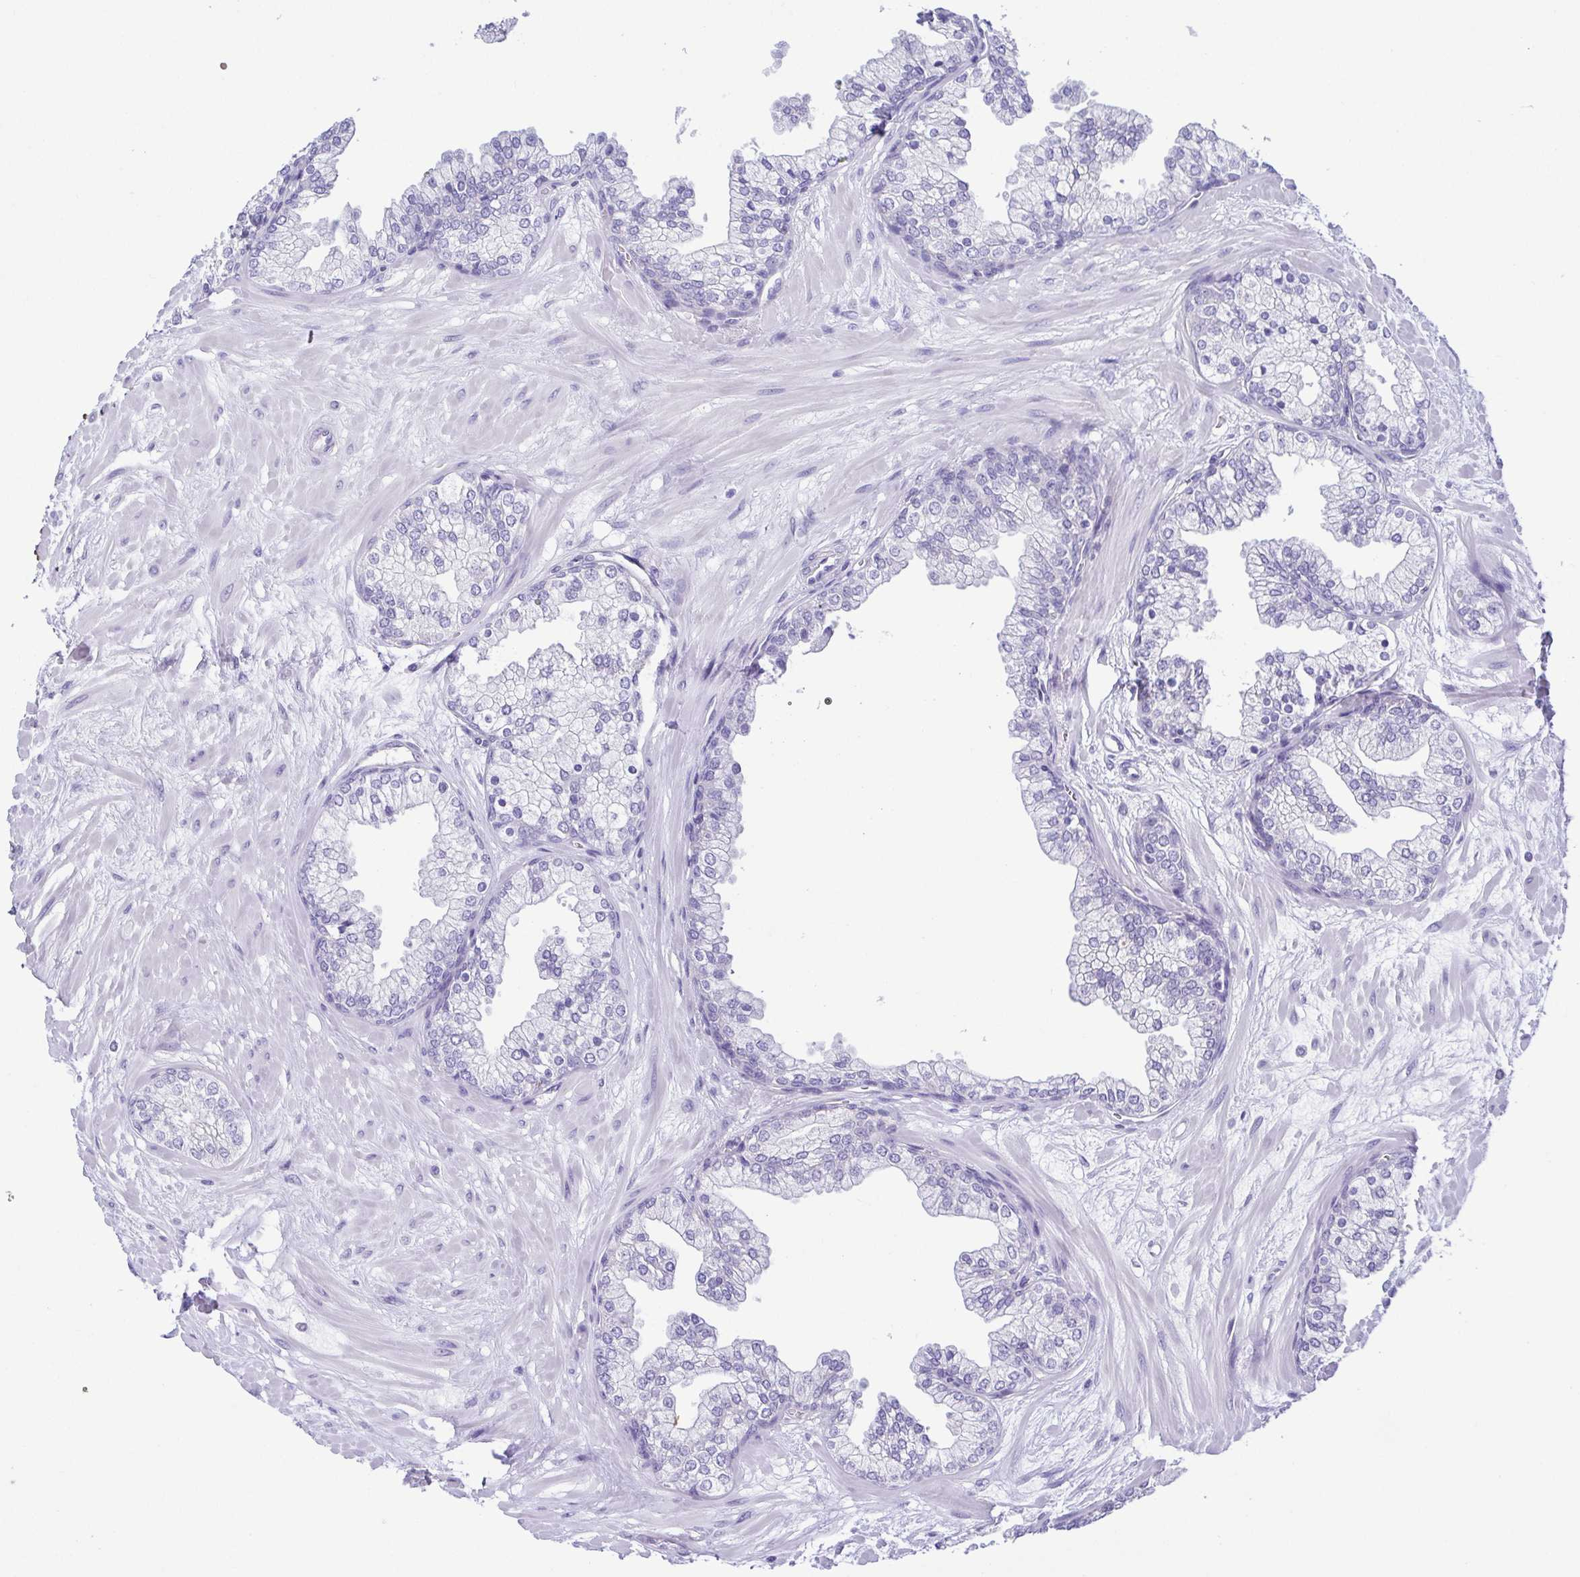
{"staining": {"intensity": "negative", "quantity": "none", "location": "none"}, "tissue": "prostate", "cell_type": "Glandular cells", "image_type": "normal", "snomed": [{"axis": "morphology", "description": "Normal tissue, NOS"}, {"axis": "topography", "description": "Prostate"}, {"axis": "topography", "description": "Peripheral nerve tissue"}], "caption": "Immunohistochemistry (IHC) of unremarkable human prostate exhibits no expression in glandular cells.", "gene": "EPB42", "patient": {"sex": "male", "age": 61}}